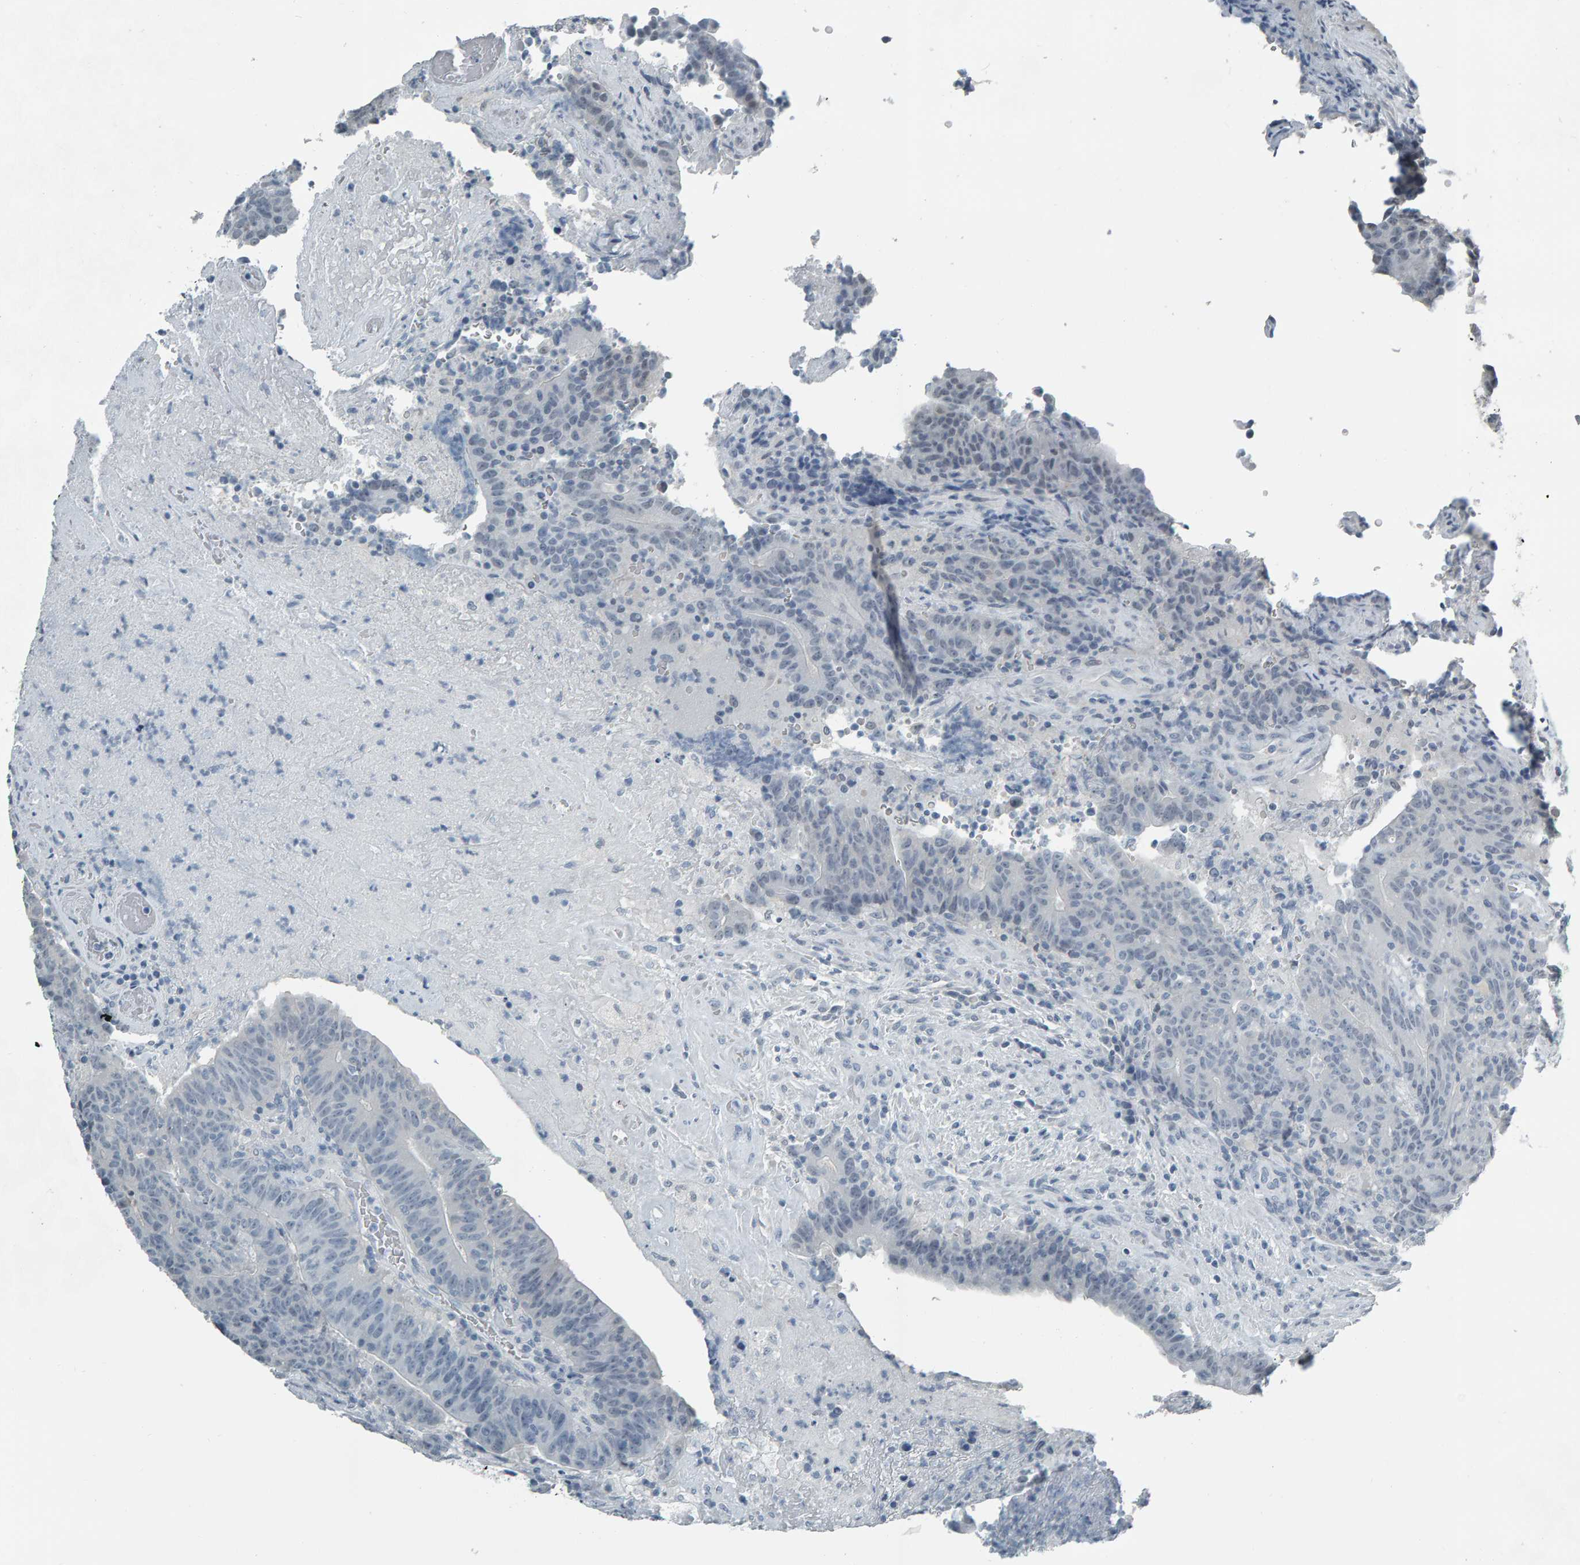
{"staining": {"intensity": "negative", "quantity": "none", "location": "none"}, "tissue": "colorectal cancer", "cell_type": "Tumor cells", "image_type": "cancer", "snomed": [{"axis": "morphology", "description": "Normal tissue, NOS"}, {"axis": "morphology", "description": "Adenocarcinoma, NOS"}, {"axis": "topography", "description": "Colon"}], "caption": "Immunohistochemistry image of human adenocarcinoma (colorectal) stained for a protein (brown), which shows no staining in tumor cells.", "gene": "PYY", "patient": {"sex": "female", "age": 75}}